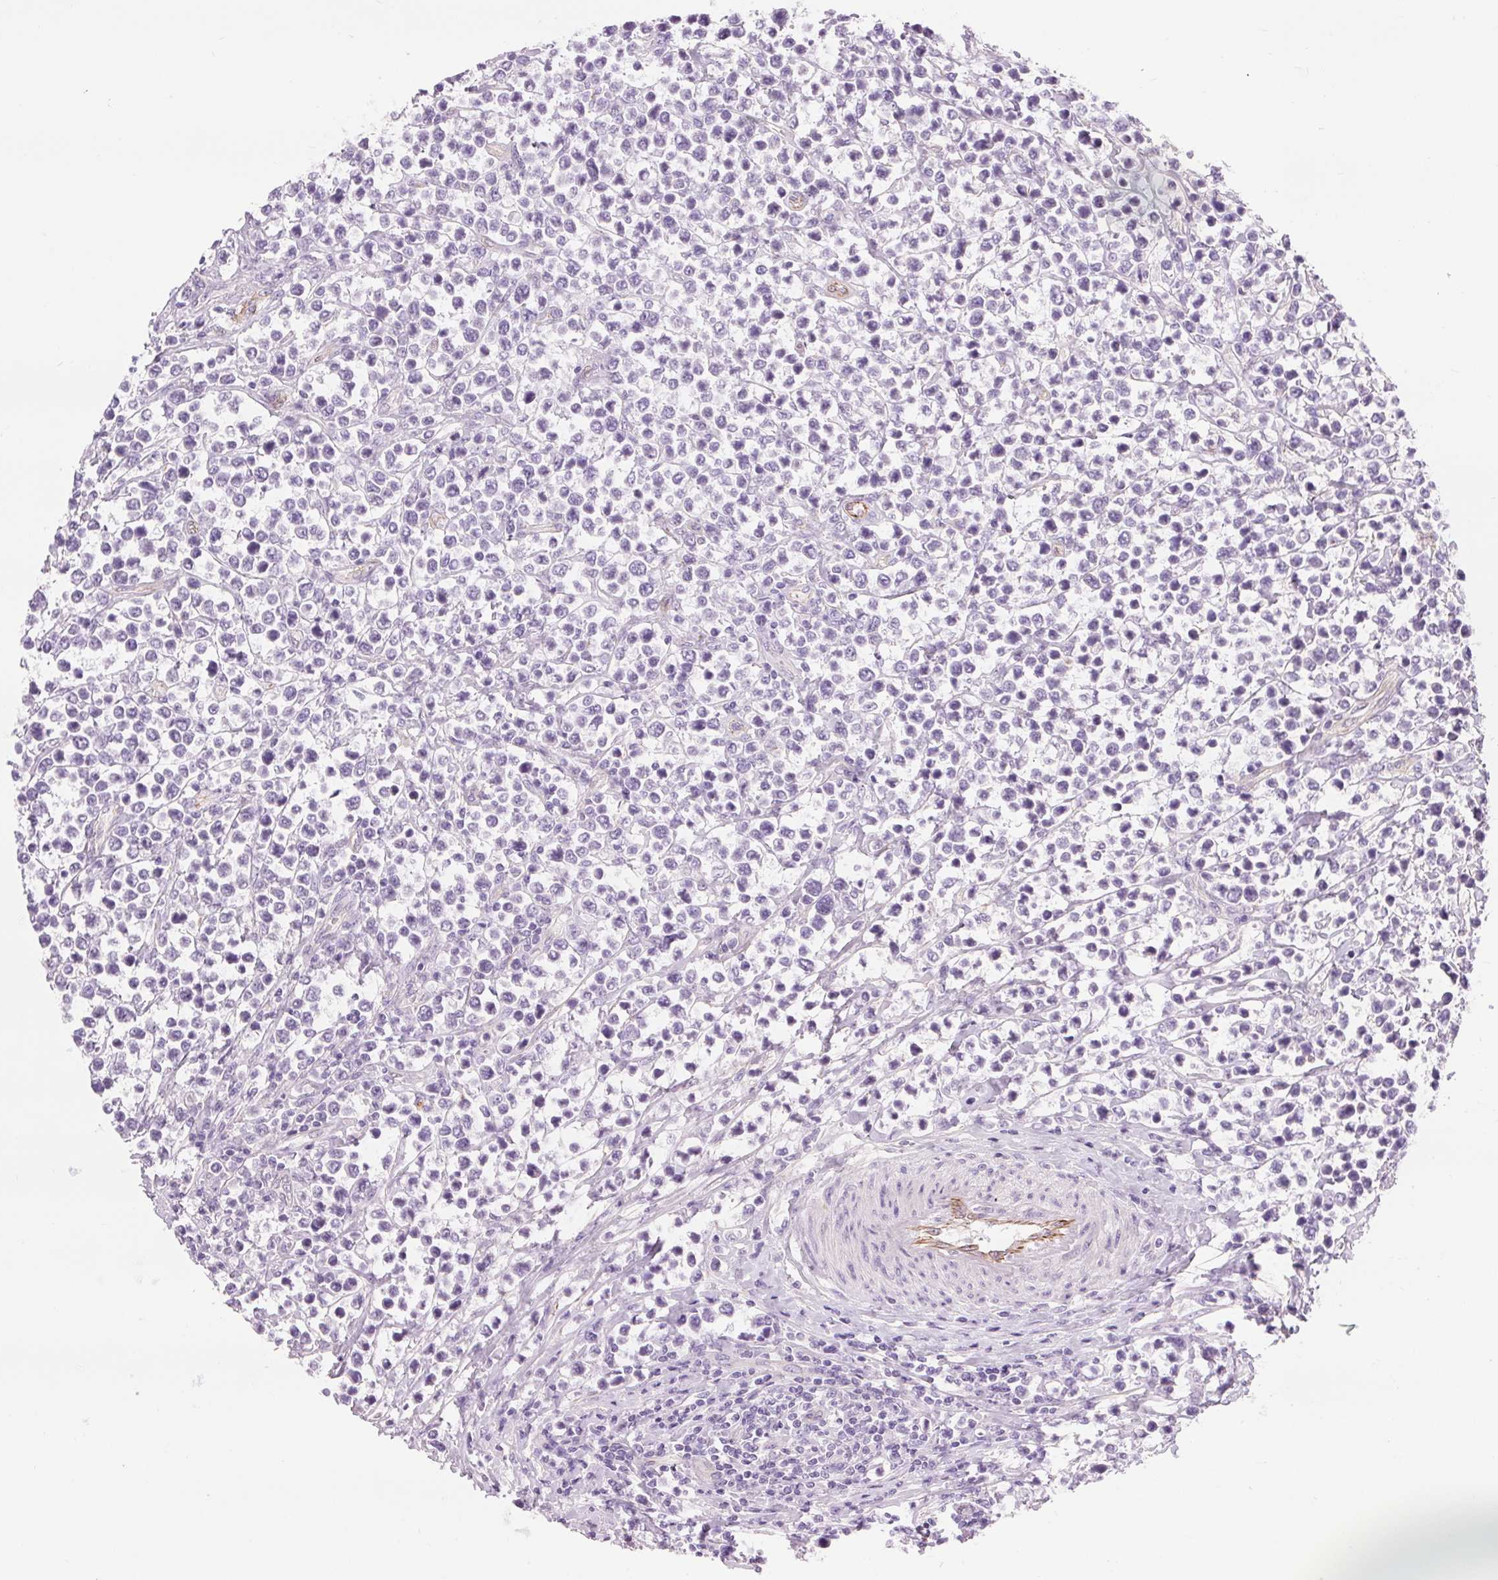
{"staining": {"intensity": "negative", "quantity": "none", "location": "none"}, "tissue": "lymphoma", "cell_type": "Tumor cells", "image_type": "cancer", "snomed": [{"axis": "morphology", "description": "Malignant lymphoma, non-Hodgkin's type, High grade"}, {"axis": "topography", "description": "Soft tissue"}], "caption": "DAB (3,3'-diaminobenzidine) immunohistochemical staining of malignant lymphoma, non-Hodgkin's type (high-grade) displays no significant positivity in tumor cells.", "gene": "DIXDC1", "patient": {"sex": "female", "age": 56}}